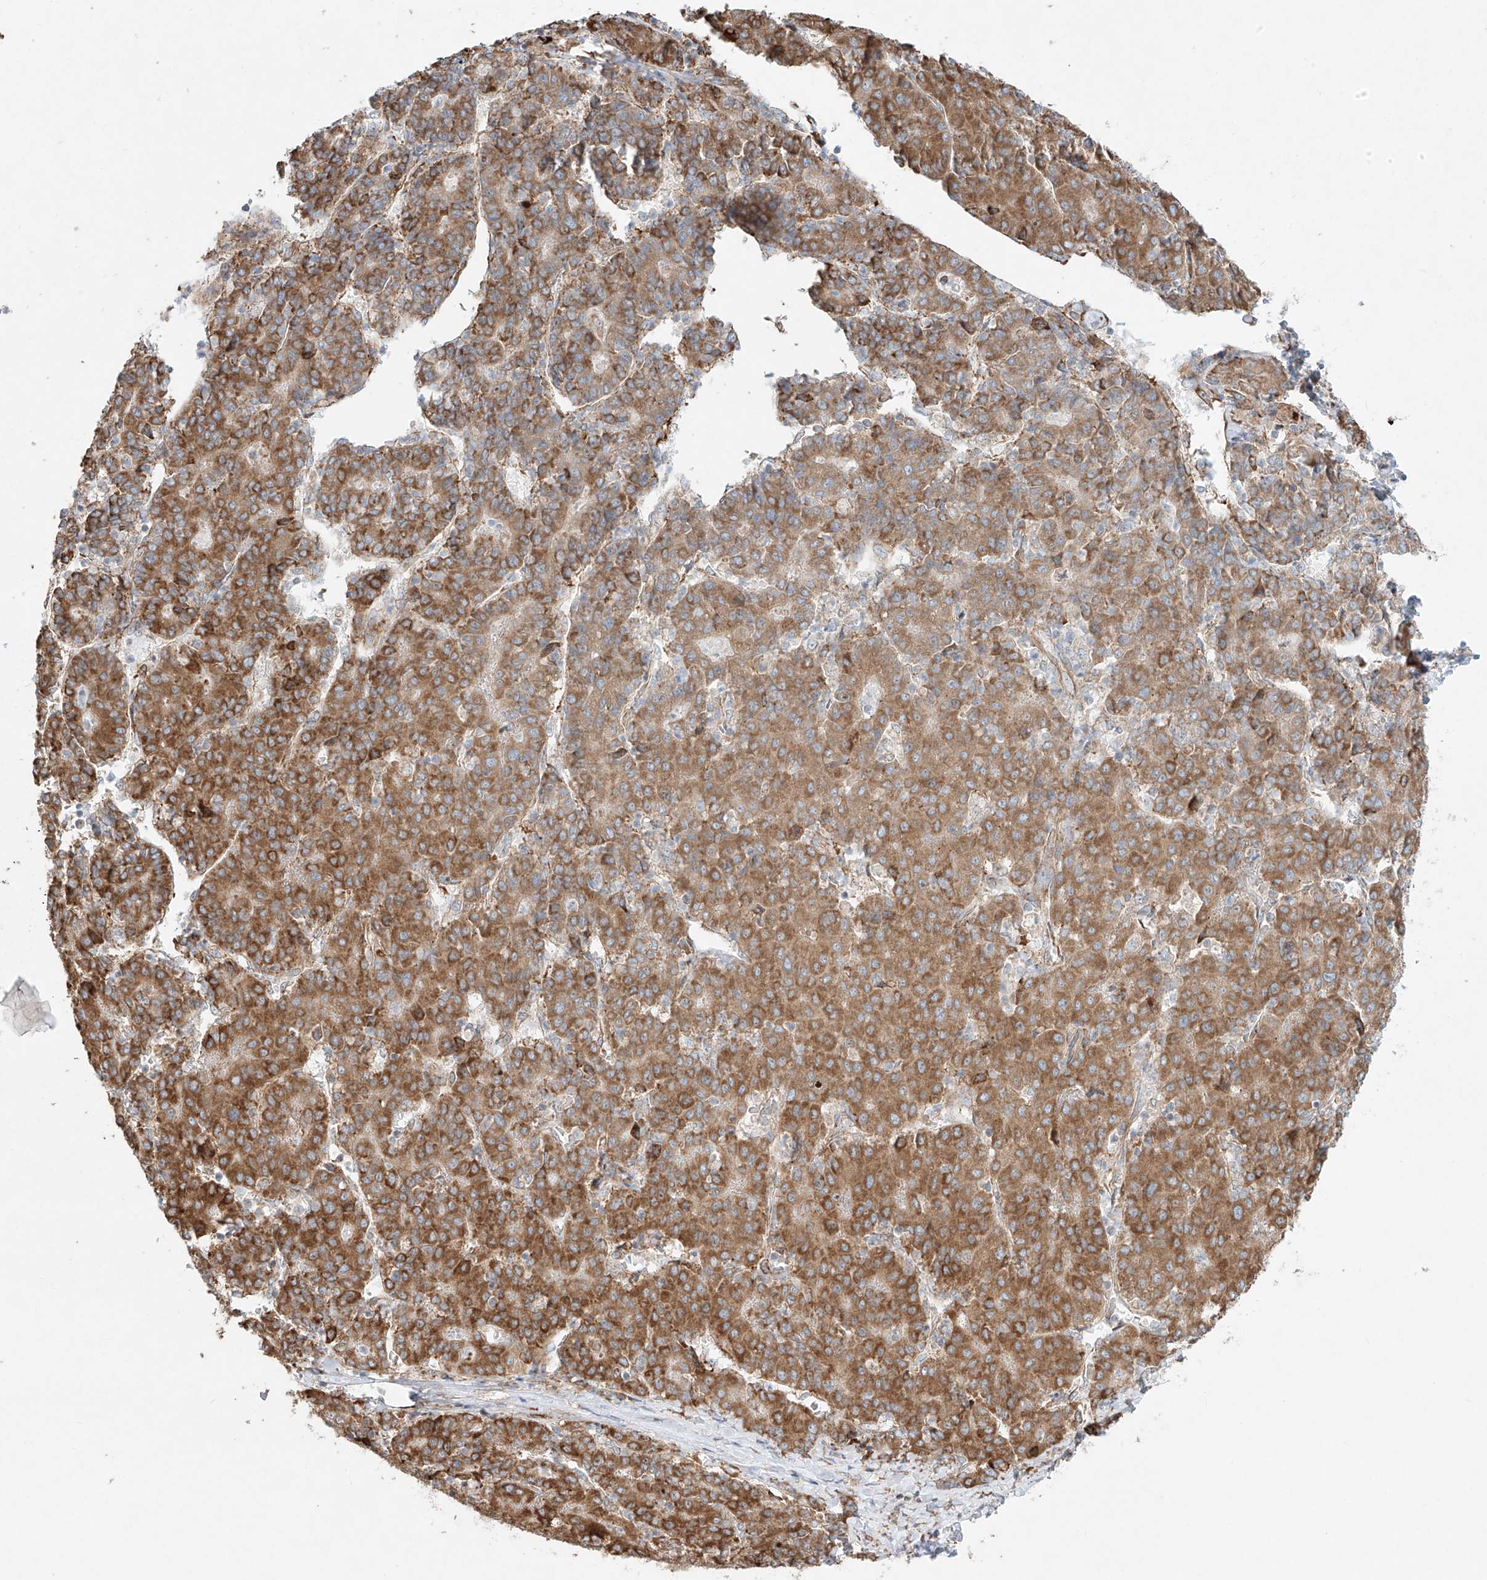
{"staining": {"intensity": "moderate", "quantity": ">75%", "location": "cytoplasmic/membranous"}, "tissue": "liver cancer", "cell_type": "Tumor cells", "image_type": "cancer", "snomed": [{"axis": "morphology", "description": "Carcinoma, Hepatocellular, NOS"}, {"axis": "topography", "description": "Liver"}], "caption": "Protein analysis of hepatocellular carcinoma (liver) tissue demonstrates moderate cytoplasmic/membranous staining in about >75% of tumor cells.", "gene": "EIPR1", "patient": {"sex": "male", "age": 65}}